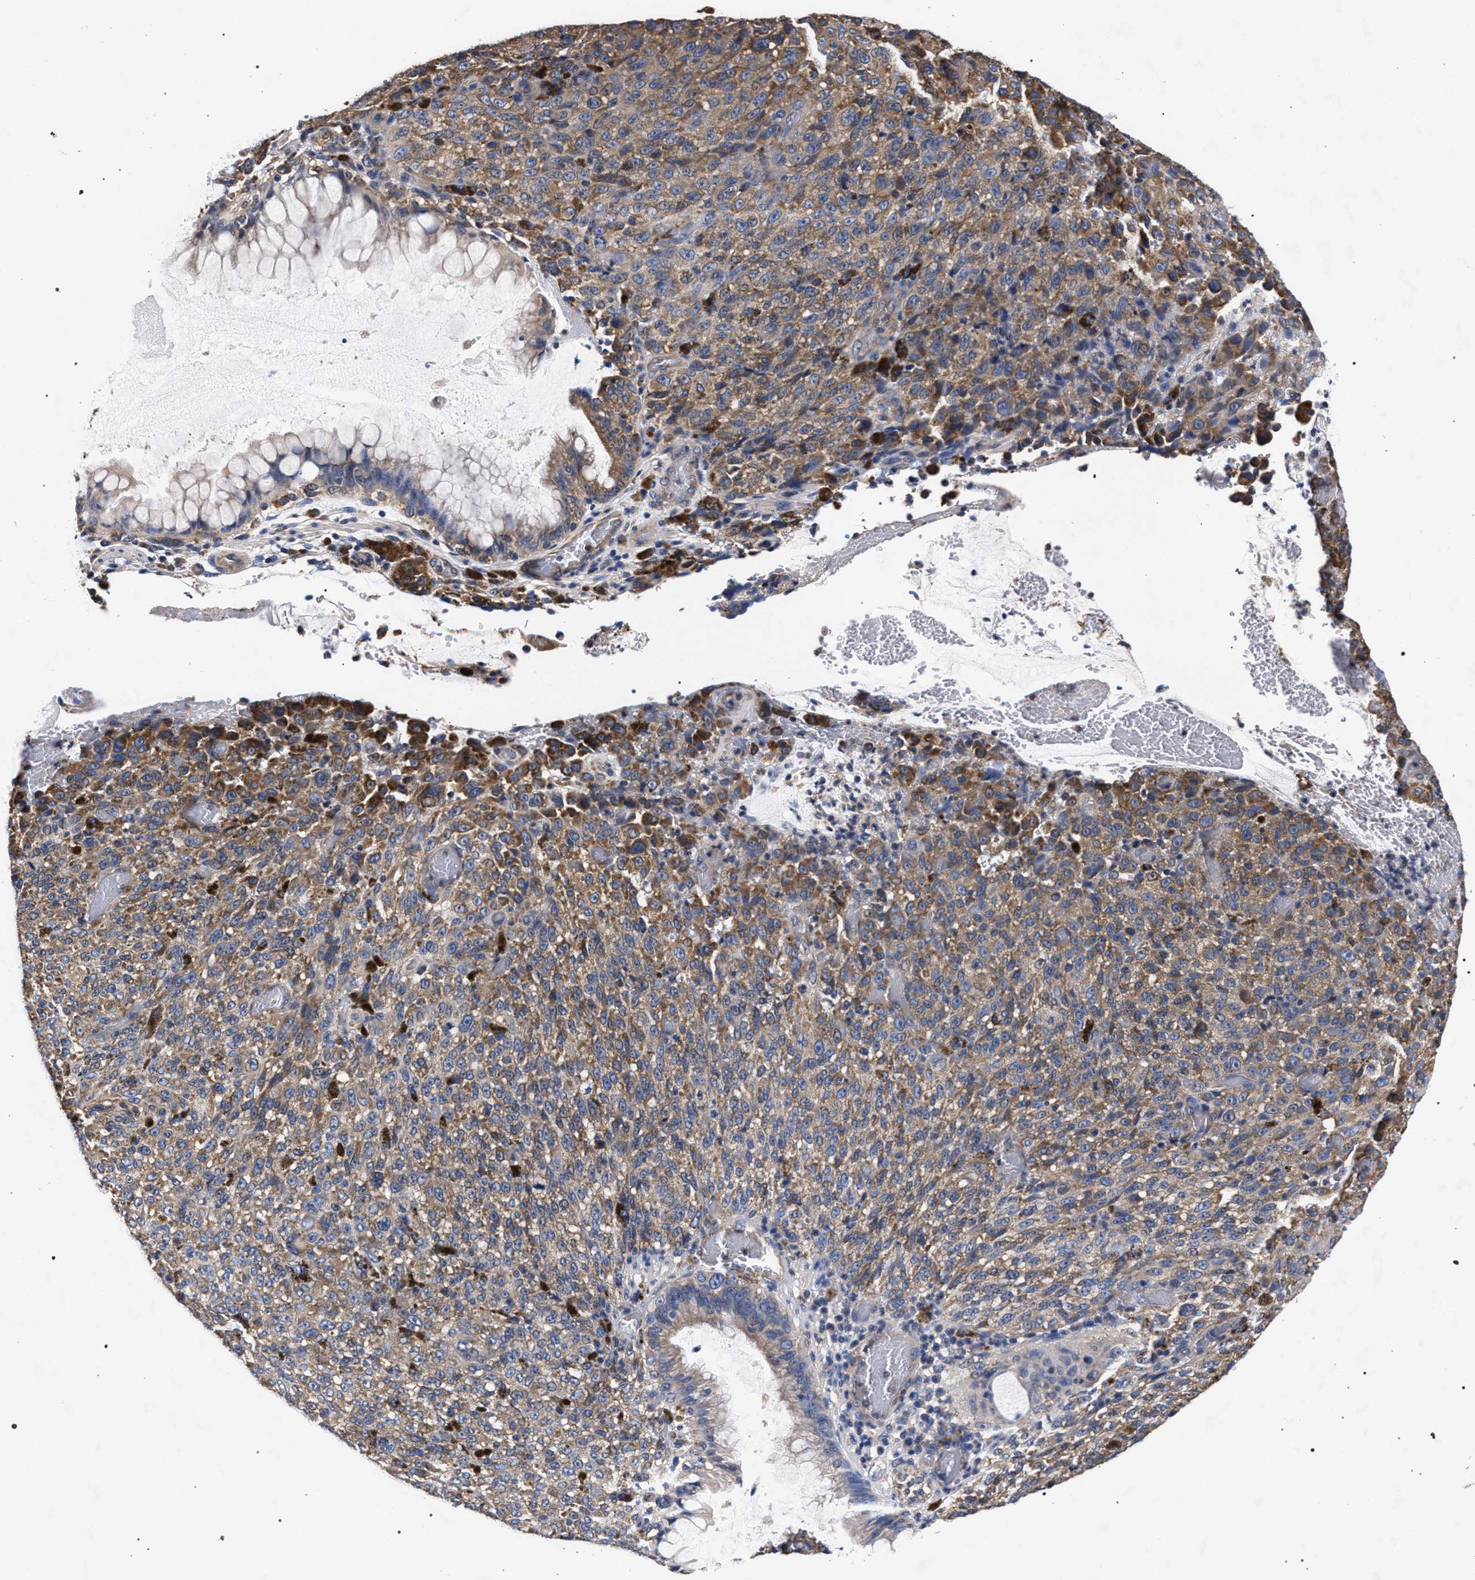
{"staining": {"intensity": "moderate", "quantity": ">75%", "location": "cytoplasmic/membranous"}, "tissue": "melanoma", "cell_type": "Tumor cells", "image_type": "cancer", "snomed": [{"axis": "morphology", "description": "Malignant melanoma, NOS"}, {"axis": "topography", "description": "Rectum"}], "caption": "Immunohistochemical staining of human malignant melanoma reveals medium levels of moderate cytoplasmic/membranous positivity in about >75% of tumor cells.", "gene": "CFAP95", "patient": {"sex": "female", "age": 81}}